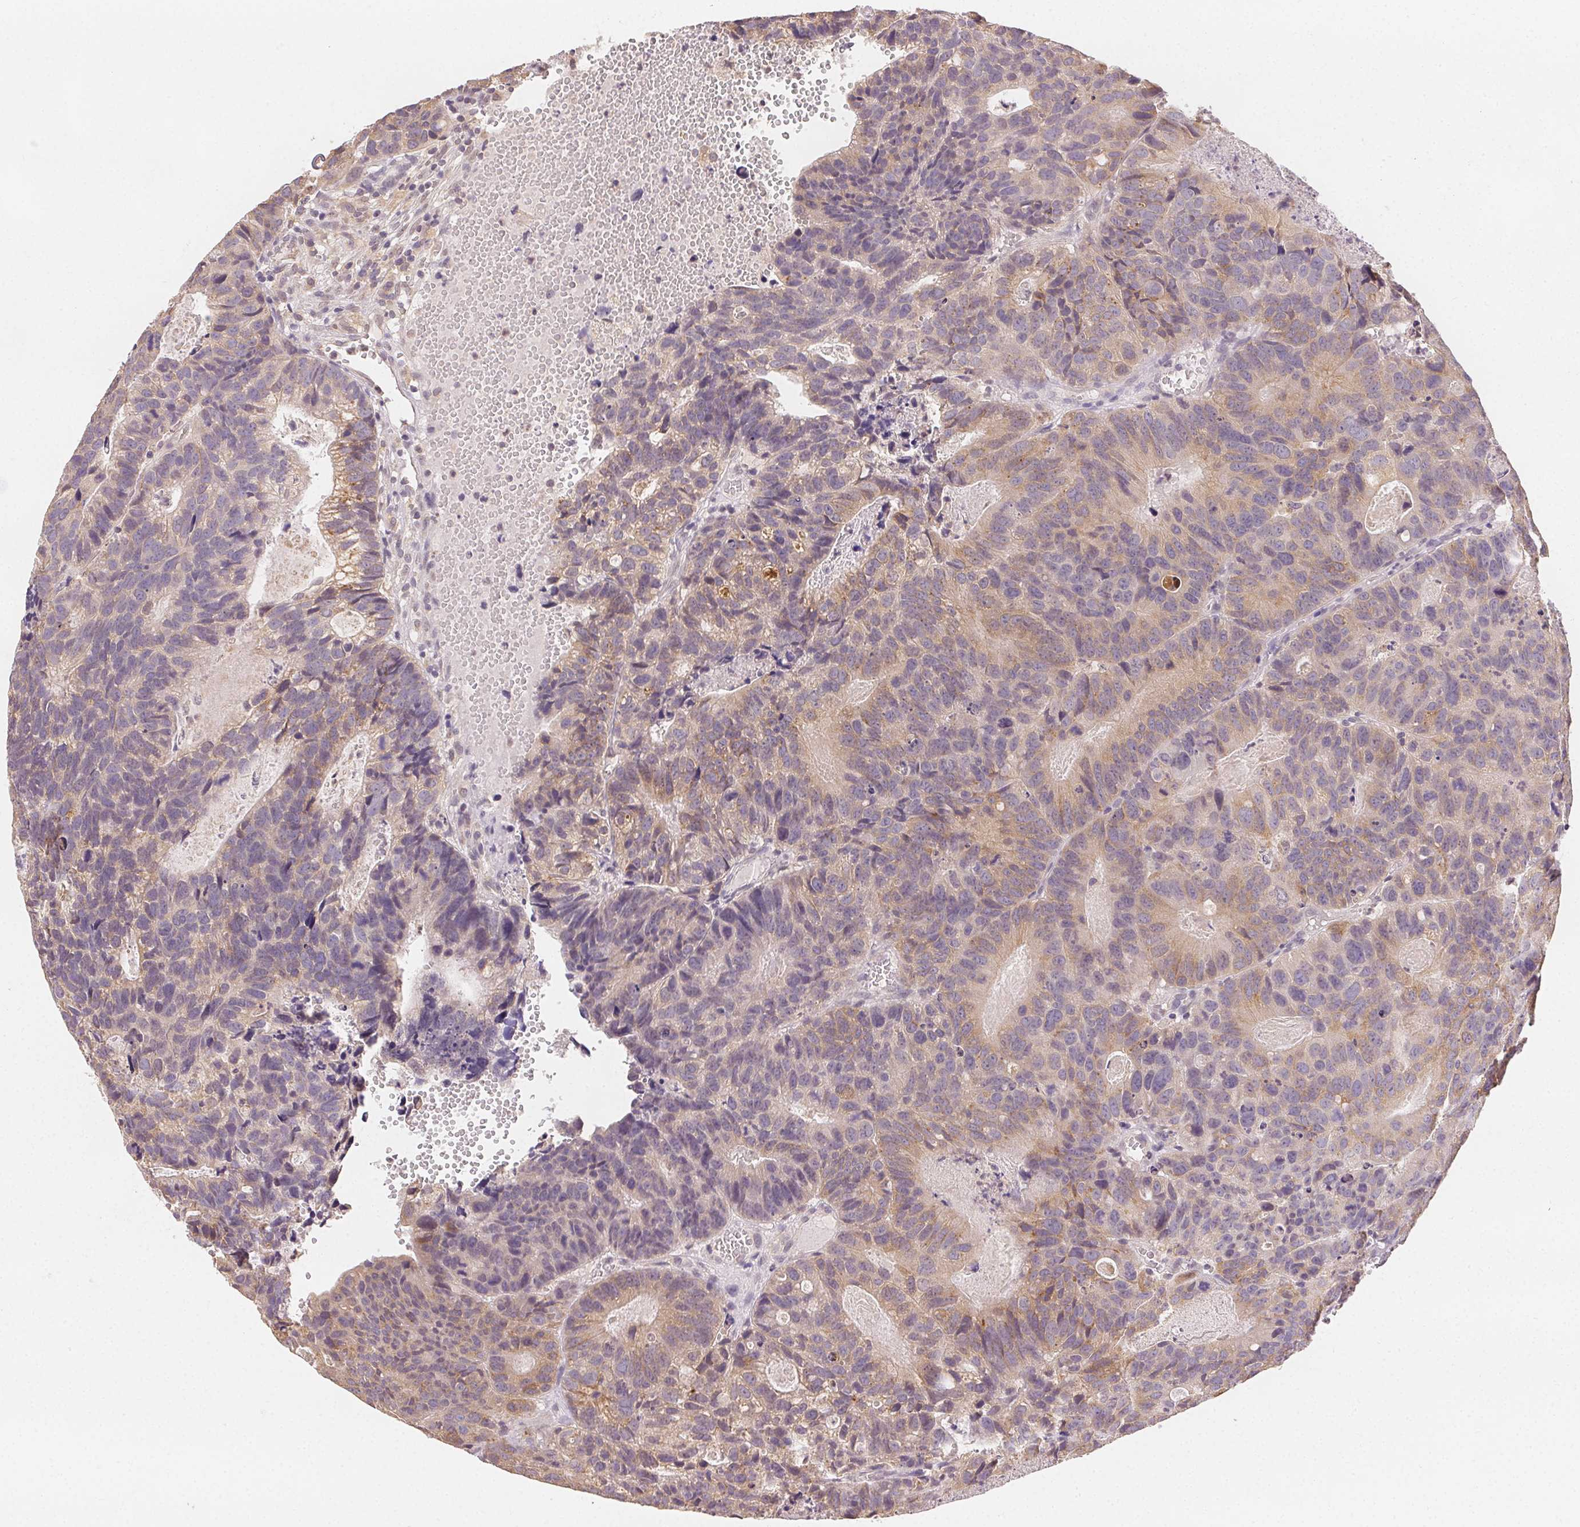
{"staining": {"intensity": "weak", "quantity": "25%-75%", "location": "cytoplasmic/membranous"}, "tissue": "head and neck cancer", "cell_type": "Tumor cells", "image_type": "cancer", "snomed": [{"axis": "morphology", "description": "Adenocarcinoma, NOS"}, {"axis": "topography", "description": "Head-Neck"}], "caption": "Adenocarcinoma (head and neck) stained with DAB immunohistochemistry (IHC) demonstrates low levels of weak cytoplasmic/membranous expression in about 25%-75% of tumor cells.", "gene": "SEZ6L2", "patient": {"sex": "male", "age": 62}}